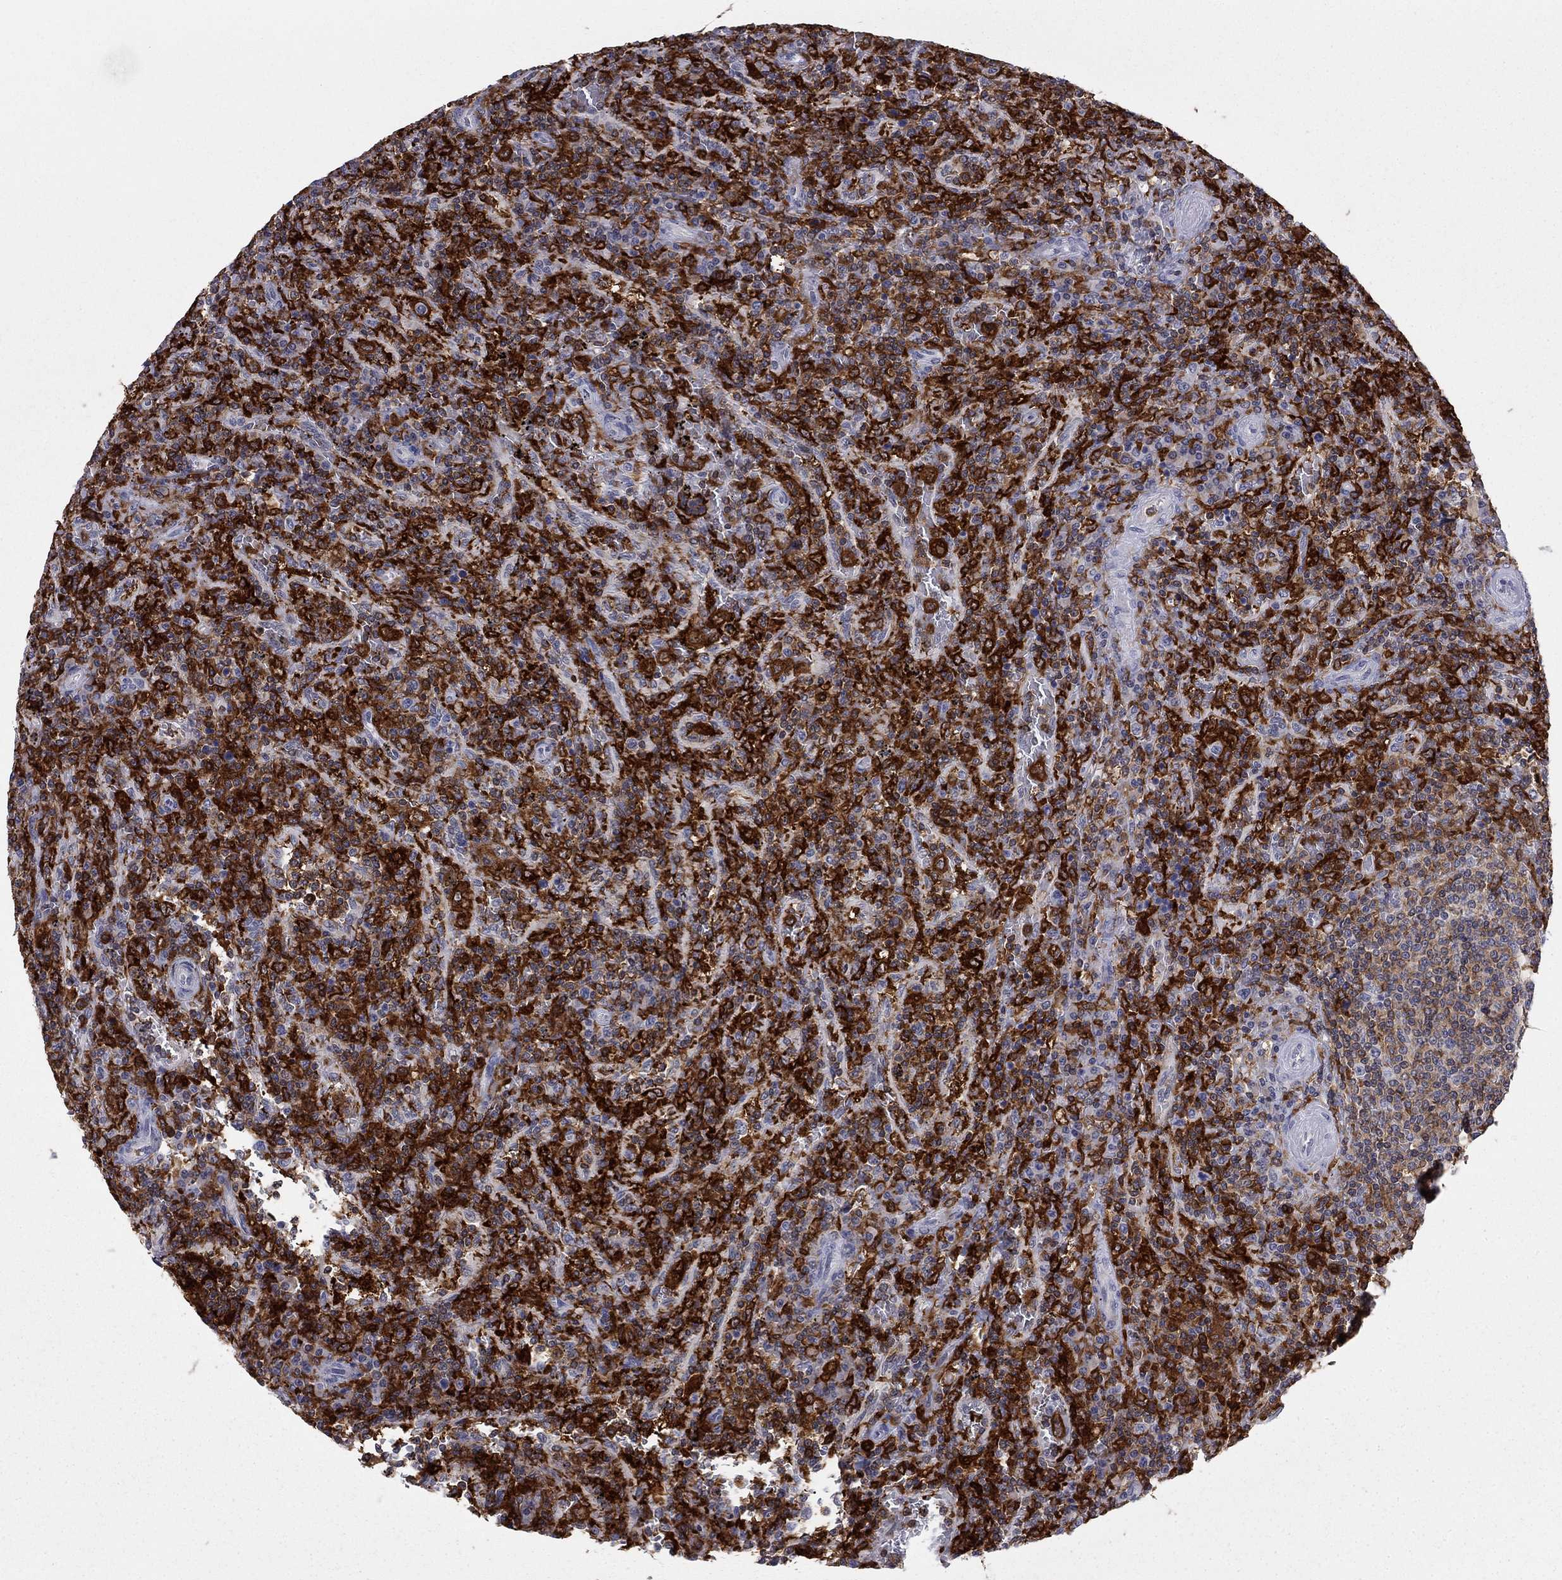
{"staining": {"intensity": "strong", "quantity": "25%-75%", "location": "cytoplasmic/membranous"}, "tissue": "lymphoma", "cell_type": "Tumor cells", "image_type": "cancer", "snomed": [{"axis": "morphology", "description": "Malignant lymphoma, non-Hodgkin's type, Low grade"}, {"axis": "topography", "description": "Spleen"}], "caption": "Human malignant lymphoma, non-Hodgkin's type (low-grade) stained with a protein marker reveals strong staining in tumor cells.", "gene": "PLCB2", "patient": {"sex": "male", "age": 62}}